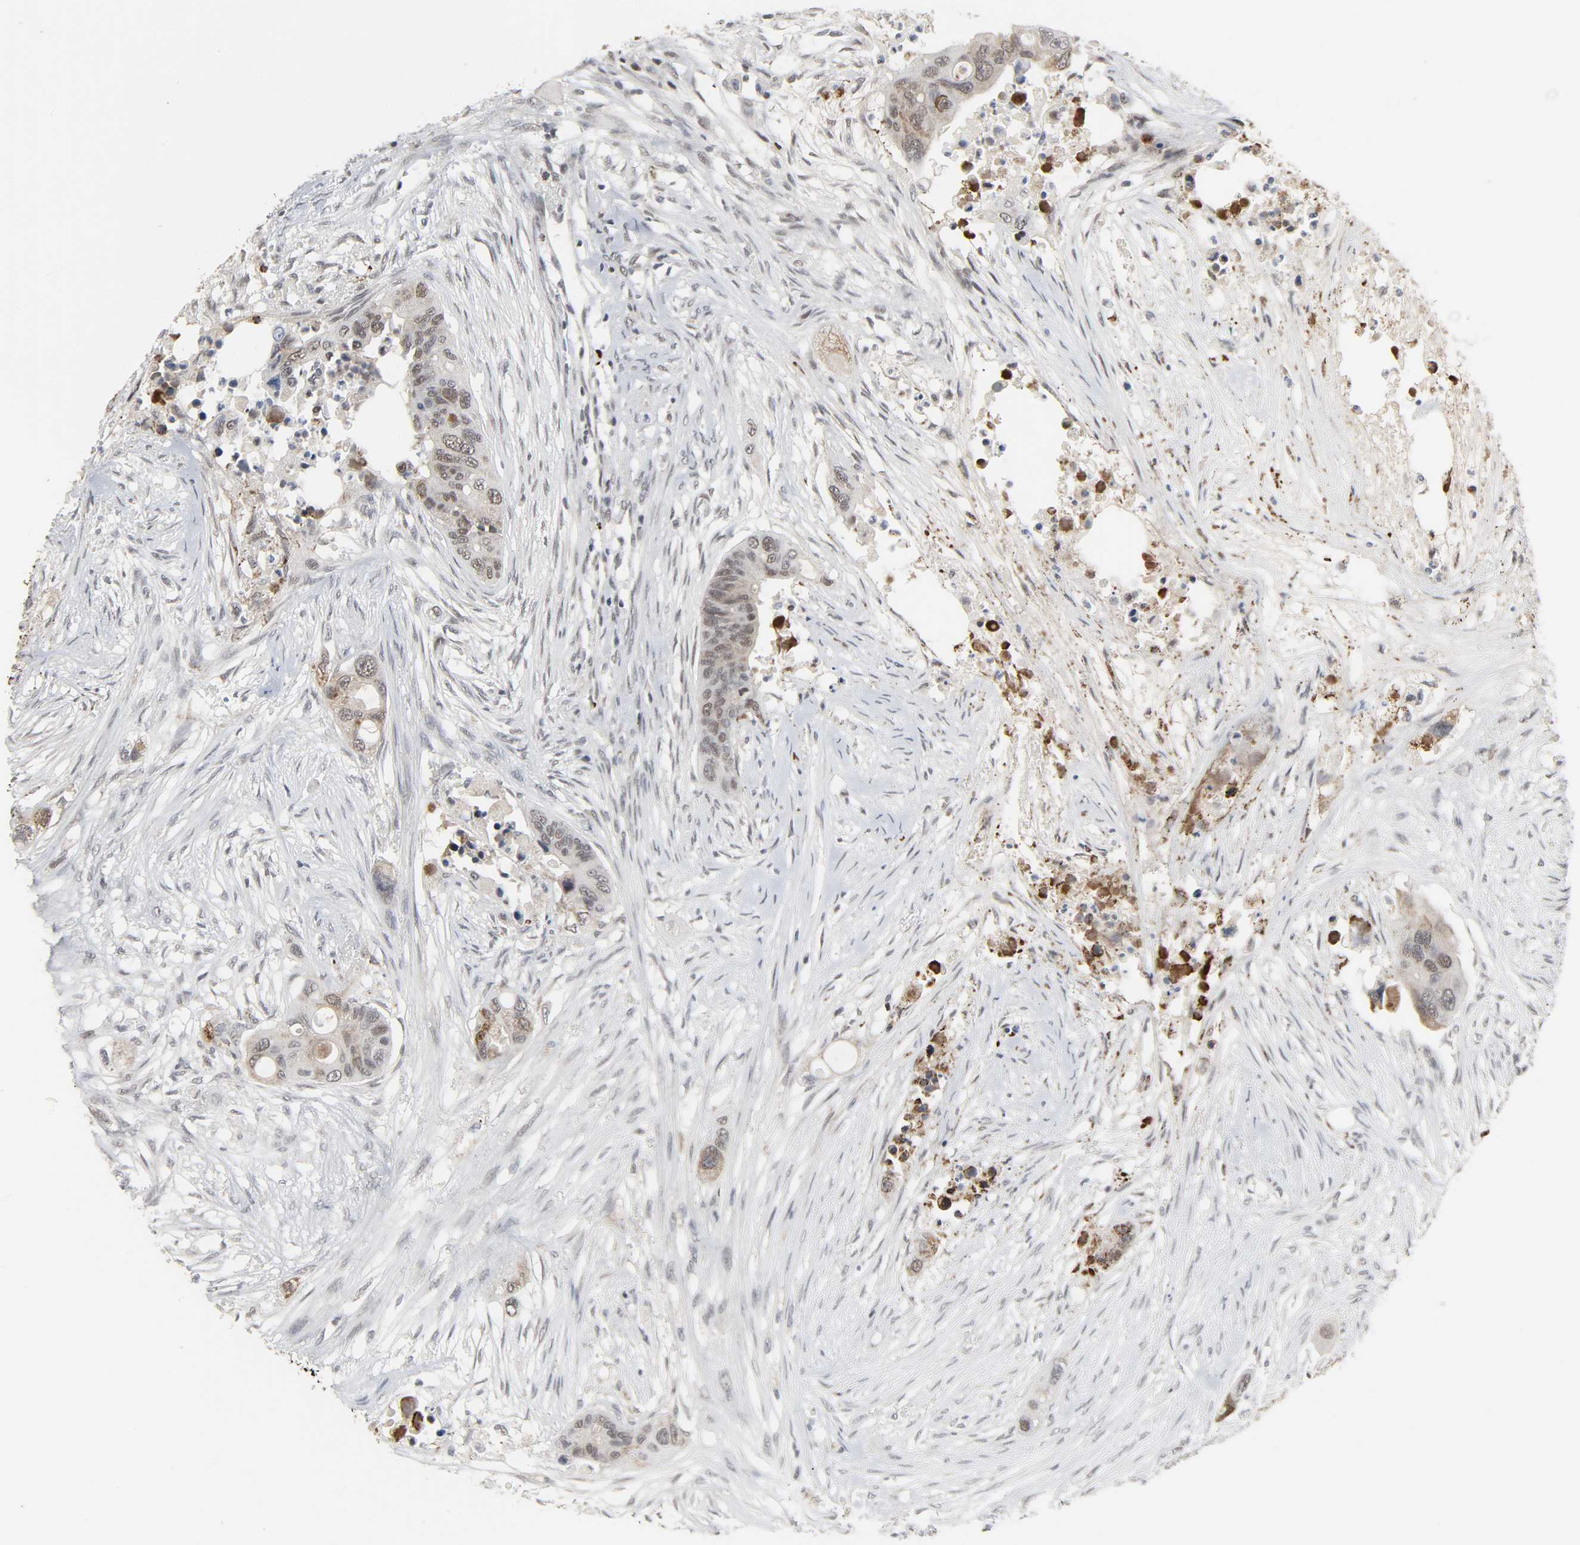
{"staining": {"intensity": "moderate", "quantity": "25%-75%", "location": "cytoplasmic/membranous,nuclear"}, "tissue": "colorectal cancer", "cell_type": "Tumor cells", "image_type": "cancer", "snomed": [{"axis": "morphology", "description": "Adenocarcinoma, NOS"}, {"axis": "topography", "description": "Colon"}], "caption": "Immunohistochemistry micrograph of neoplastic tissue: human adenocarcinoma (colorectal) stained using immunohistochemistry (IHC) reveals medium levels of moderate protein expression localized specifically in the cytoplasmic/membranous and nuclear of tumor cells, appearing as a cytoplasmic/membranous and nuclear brown color.", "gene": "MUC1", "patient": {"sex": "female", "age": 57}}